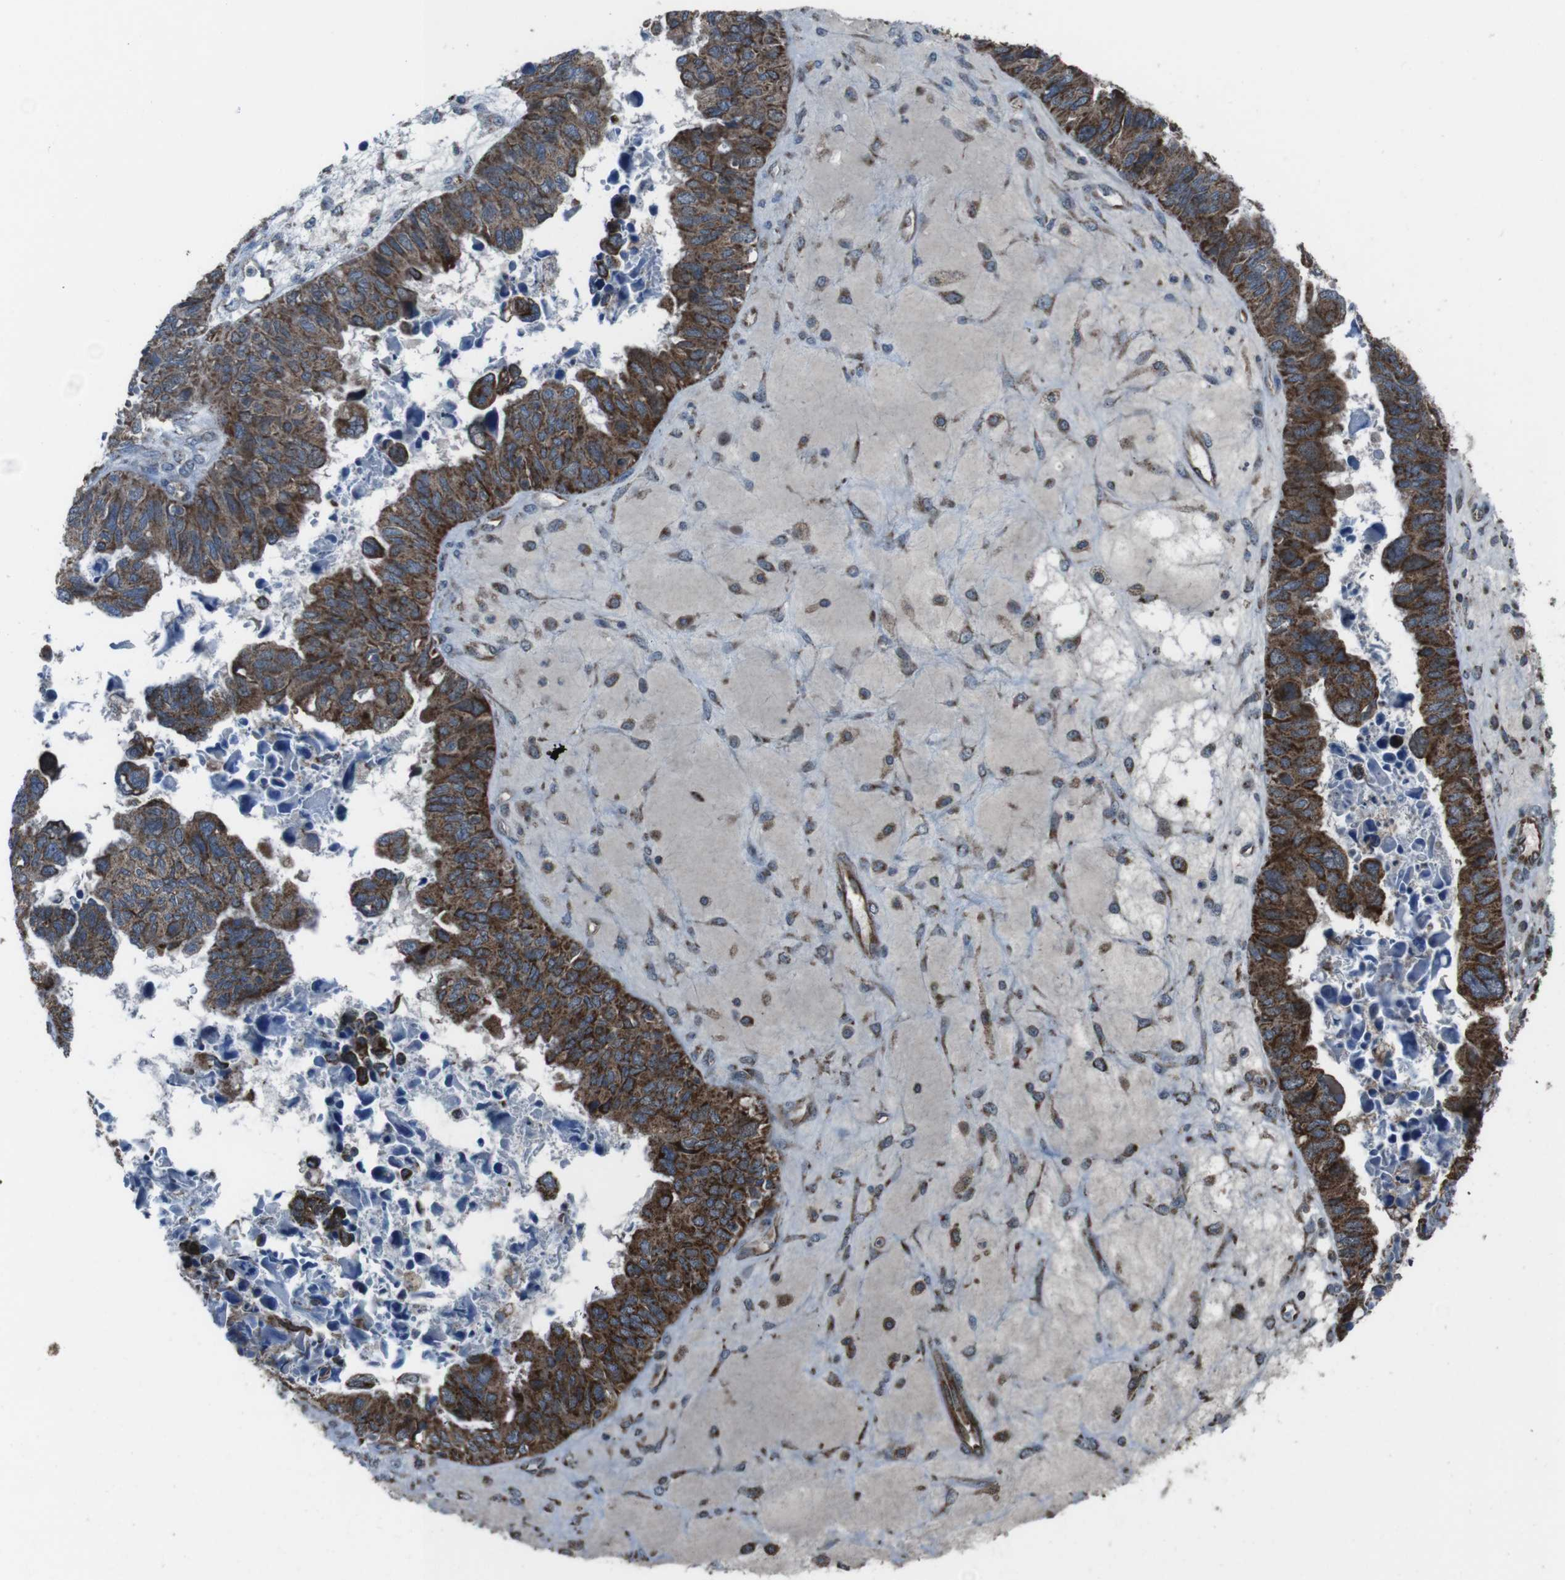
{"staining": {"intensity": "strong", "quantity": ">75%", "location": "cytoplasmic/membranous"}, "tissue": "ovarian cancer", "cell_type": "Tumor cells", "image_type": "cancer", "snomed": [{"axis": "morphology", "description": "Cystadenocarcinoma, serous, NOS"}, {"axis": "topography", "description": "Ovary"}], "caption": "Protein analysis of ovarian cancer (serous cystadenocarcinoma) tissue demonstrates strong cytoplasmic/membranous staining in about >75% of tumor cells.", "gene": "GIMAP8", "patient": {"sex": "female", "age": 79}}